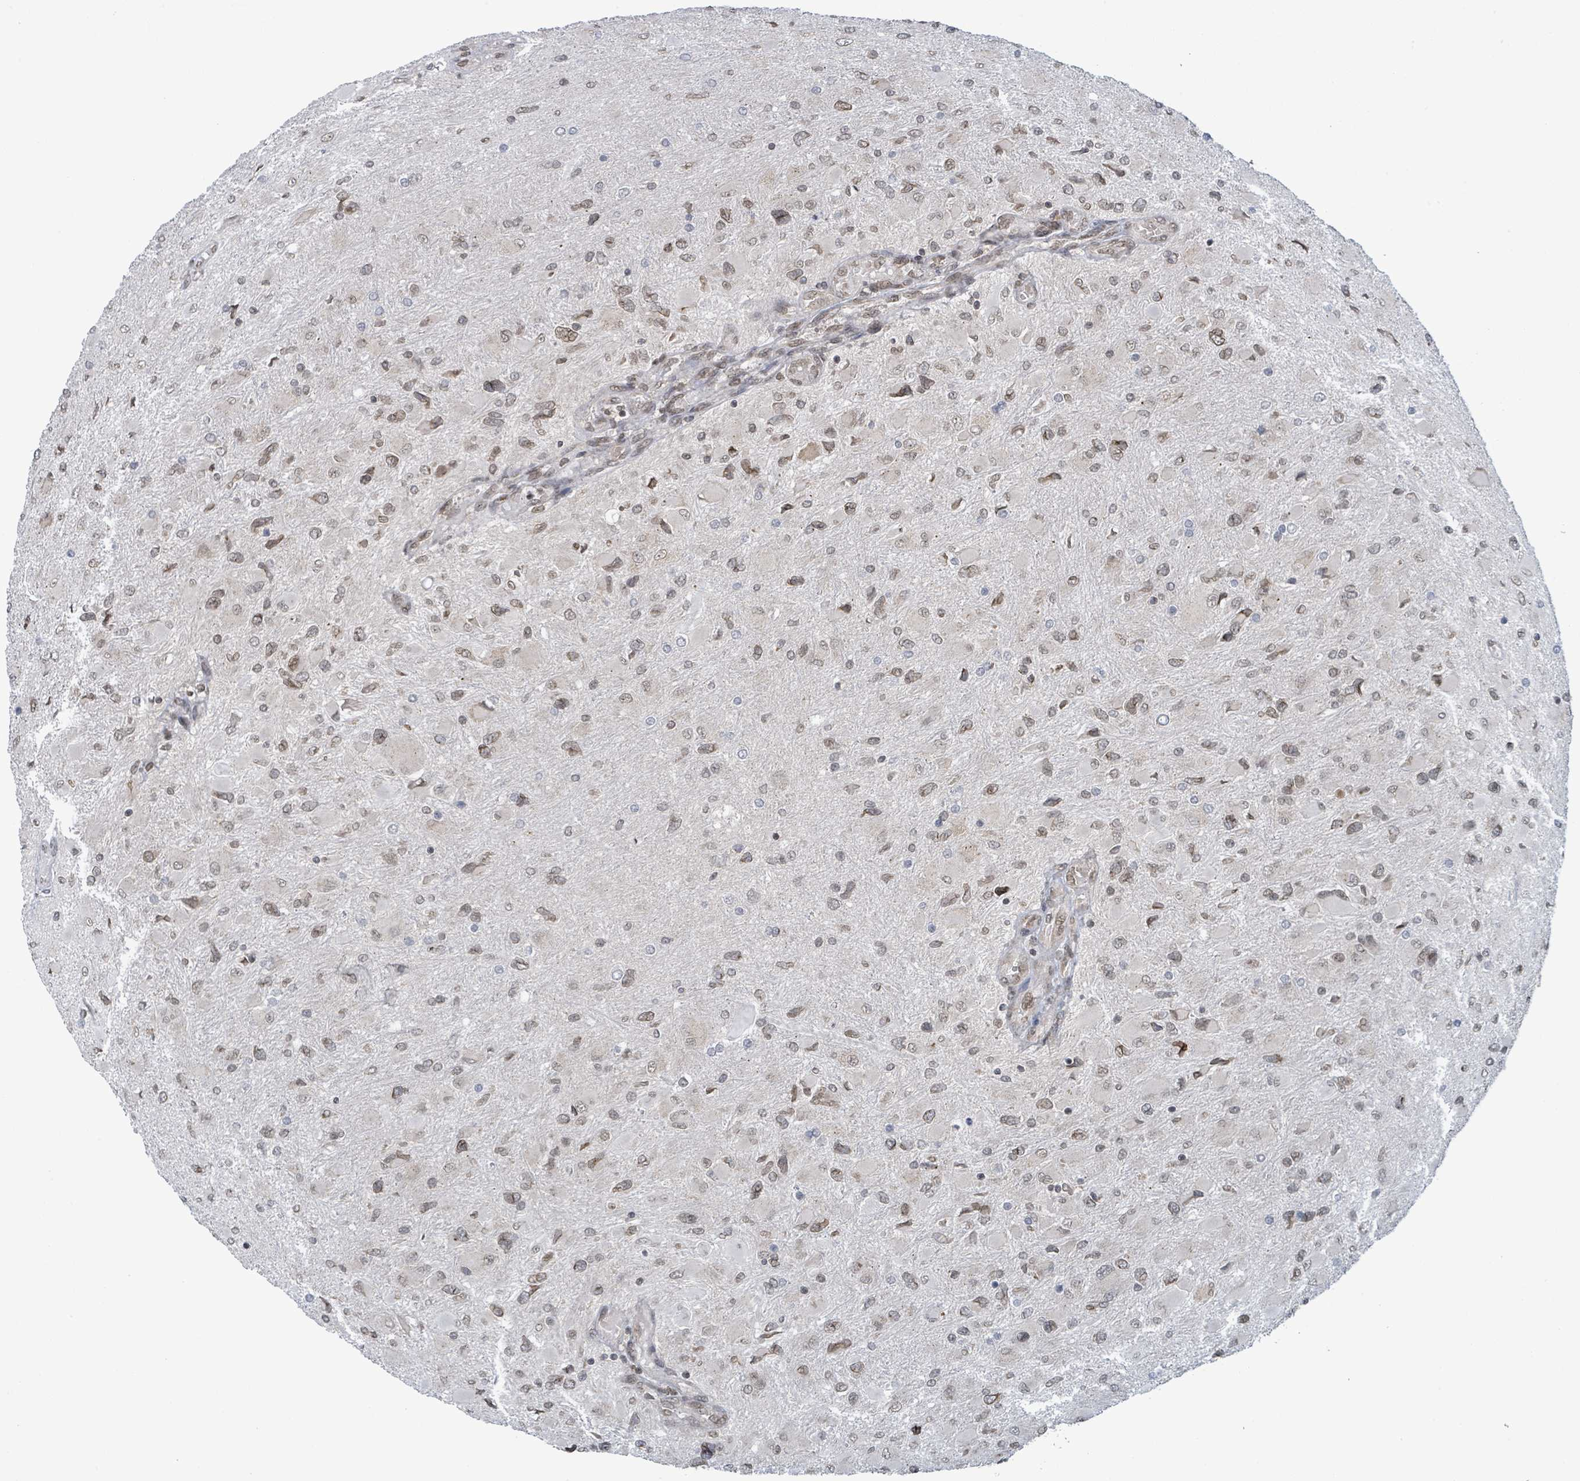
{"staining": {"intensity": "moderate", "quantity": ">75%", "location": "nuclear"}, "tissue": "glioma", "cell_type": "Tumor cells", "image_type": "cancer", "snomed": [{"axis": "morphology", "description": "Glioma, malignant, High grade"}, {"axis": "topography", "description": "Cerebral cortex"}], "caption": "Immunohistochemistry of human glioma shows medium levels of moderate nuclear staining in about >75% of tumor cells. Nuclei are stained in blue.", "gene": "SBF2", "patient": {"sex": "female", "age": 36}}